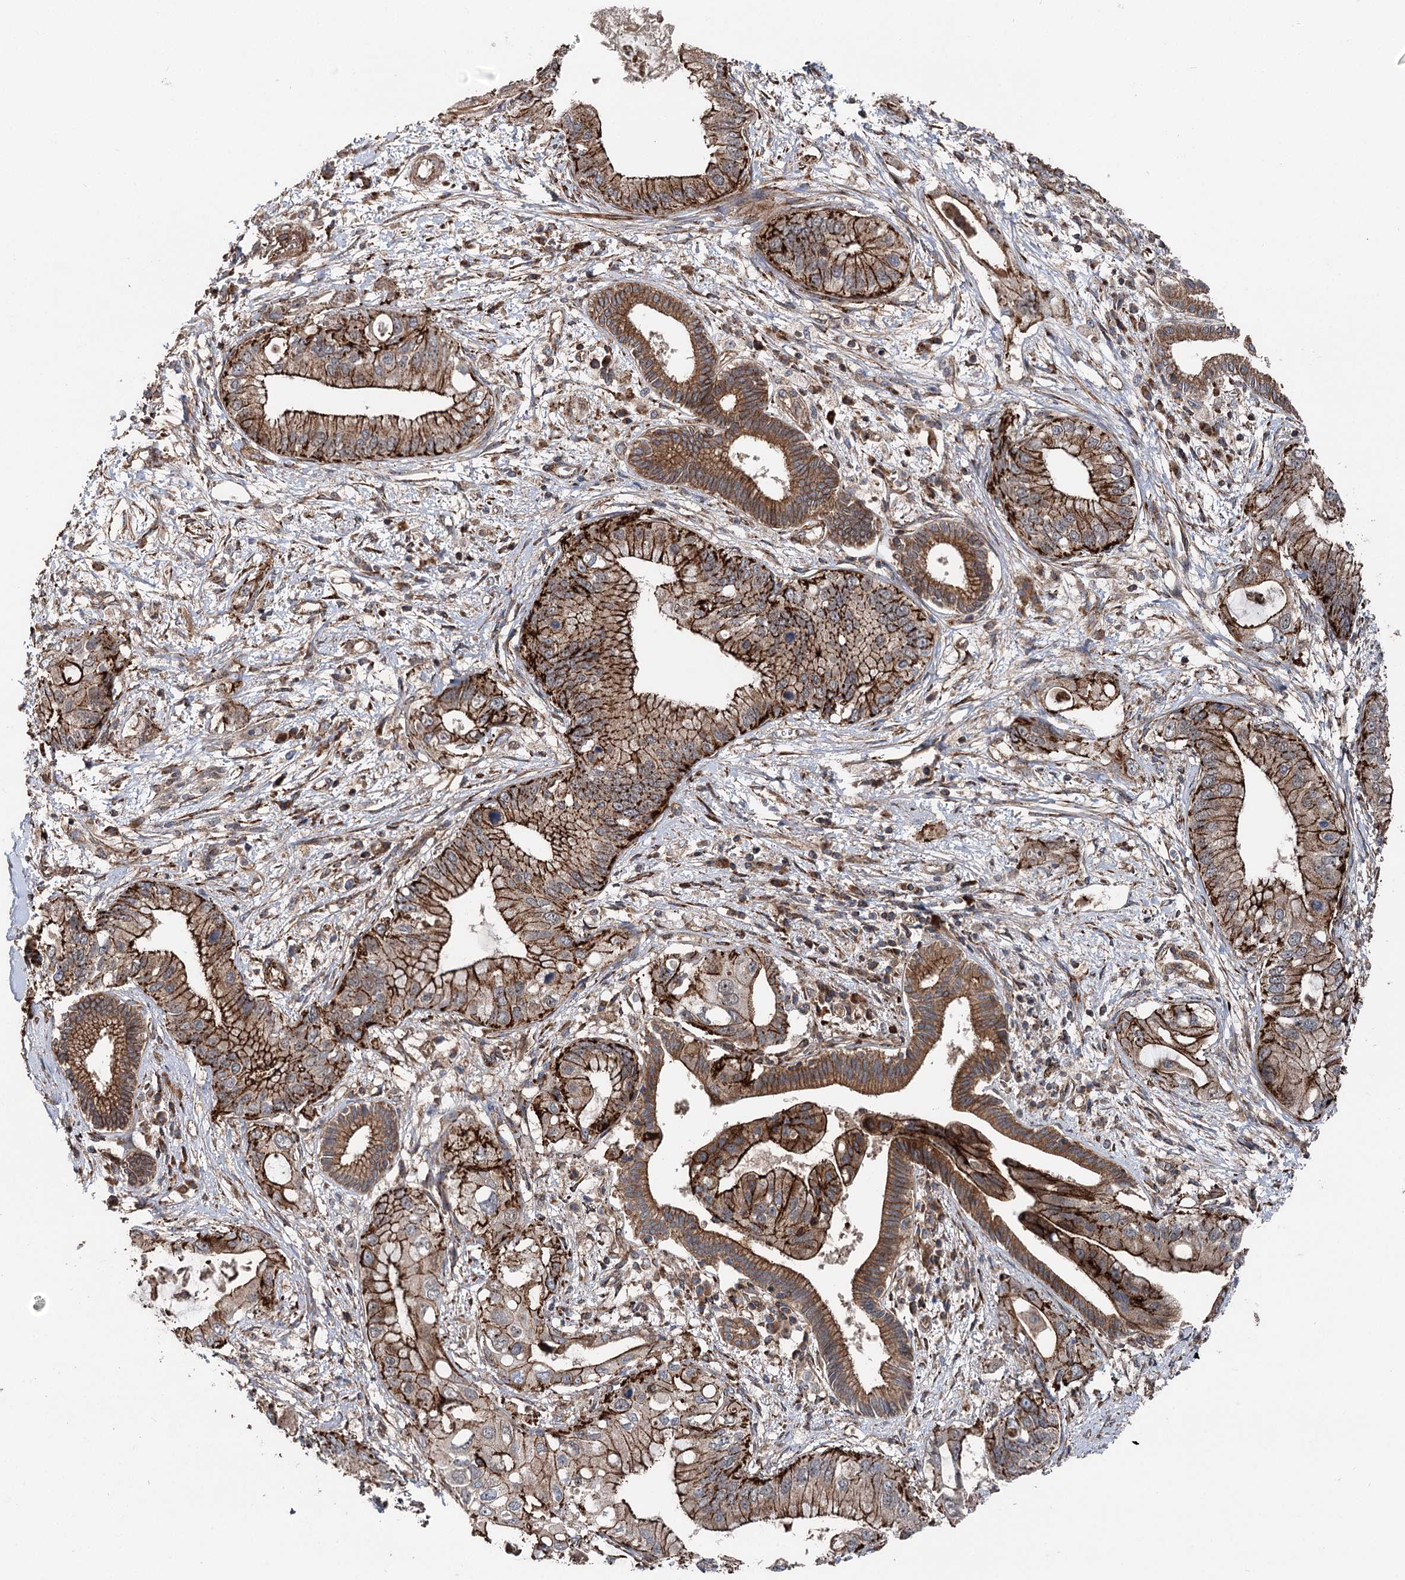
{"staining": {"intensity": "strong", "quantity": ">75%", "location": "cytoplasmic/membranous"}, "tissue": "pancreatic cancer", "cell_type": "Tumor cells", "image_type": "cancer", "snomed": [{"axis": "morphology", "description": "Inflammation, NOS"}, {"axis": "morphology", "description": "Adenocarcinoma, NOS"}, {"axis": "topography", "description": "Pancreas"}], "caption": "Strong cytoplasmic/membranous staining for a protein is present in about >75% of tumor cells of adenocarcinoma (pancreatic) using immunohistochemistry.", "gene": "ITFG2", "patient": {"sex": "female", "age": 56}}